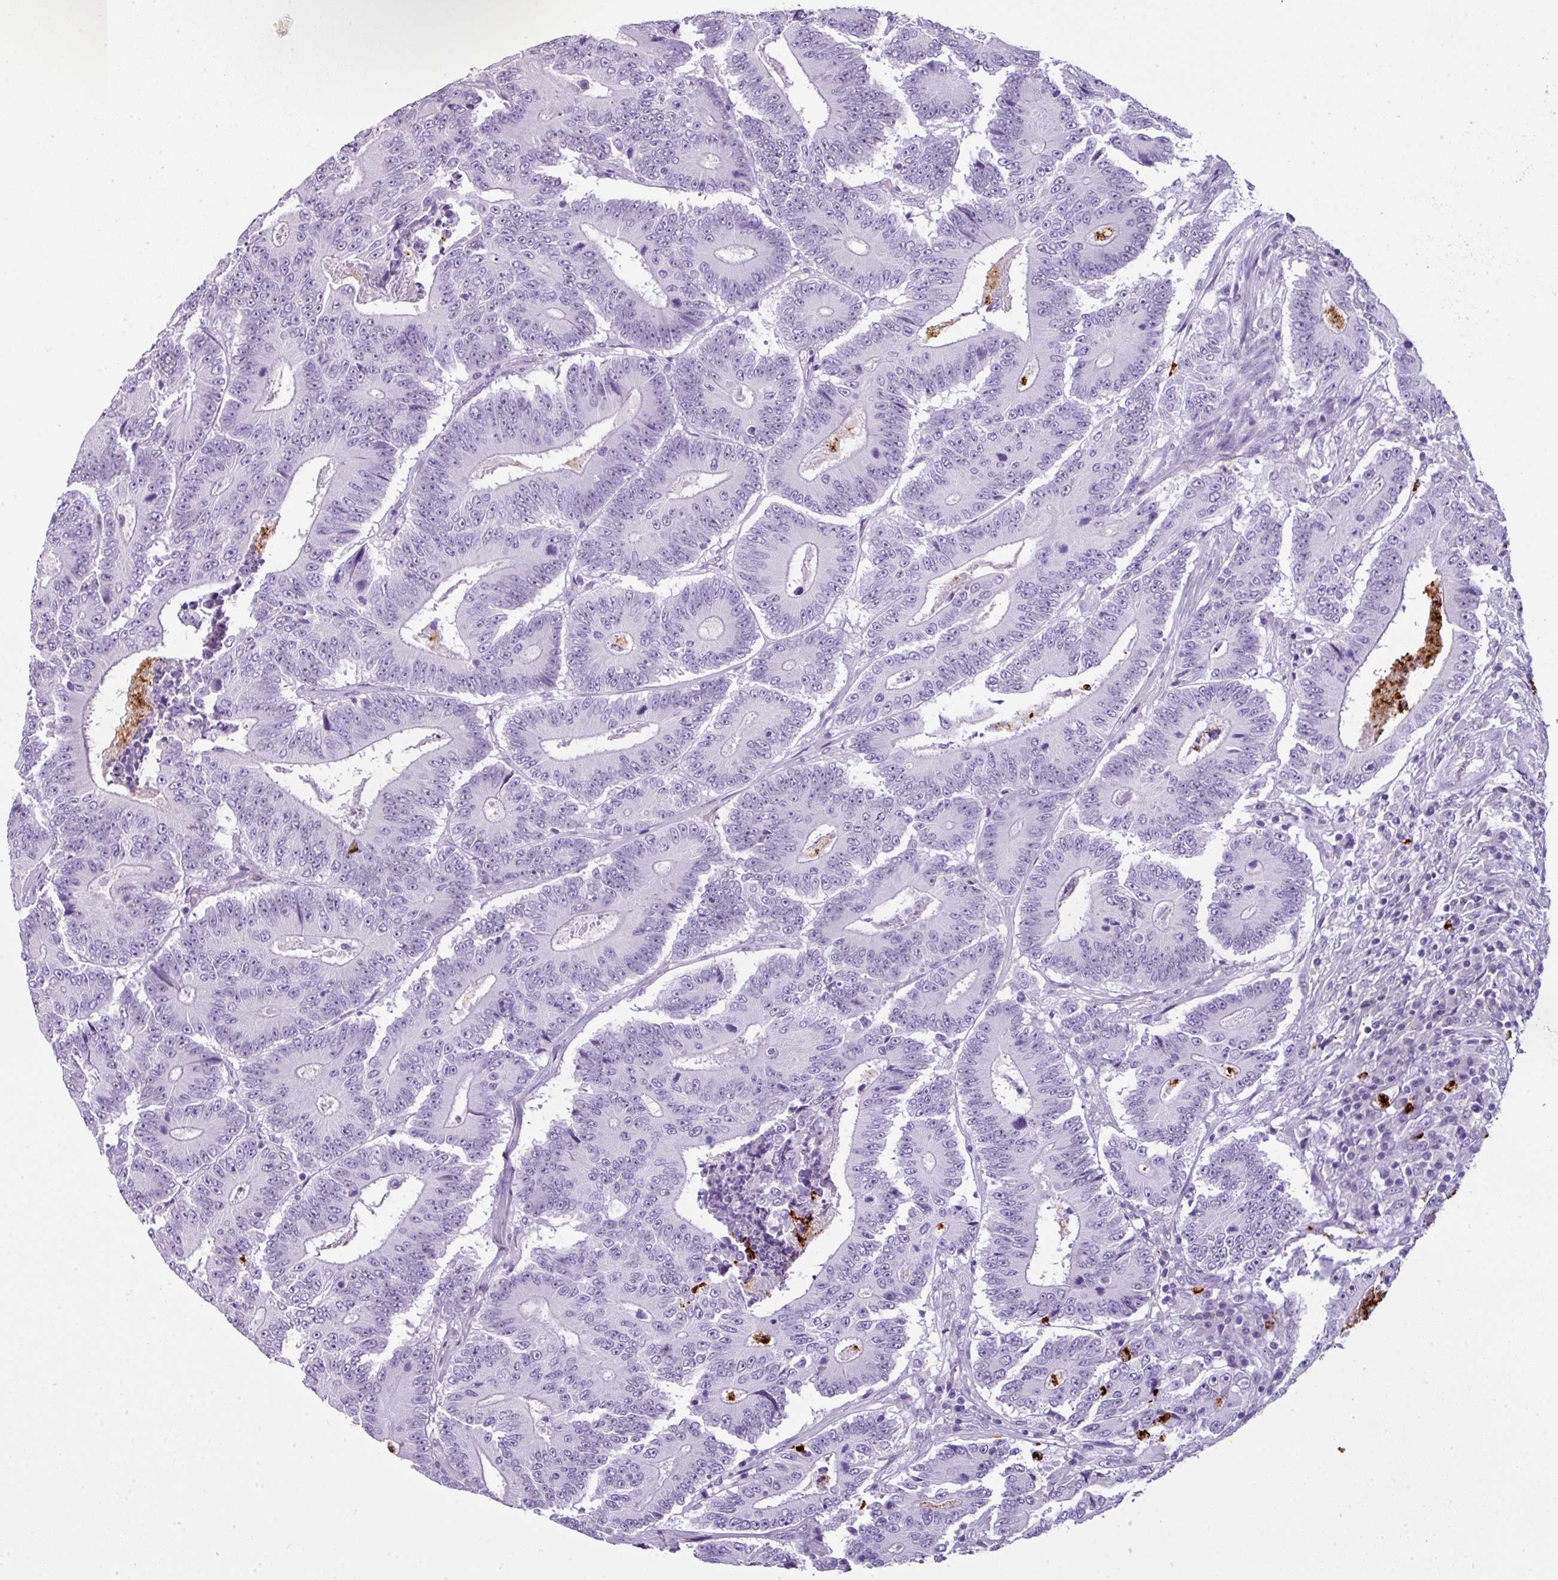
{"staining": {"intensity": "negative", "quantity": "none", "location": "none"}, "tissue": "colorectal cancer", "cell_type": "Tumor cells", "image_type": "cancer", "snomed": [{"axis": "morphology", "description": "Adenocarcinoma, NOS"}, {"axis": "topography", "description": "Colon"}], "caption": "An immunohistochemistry micrograph of colorectal cancer is shown. There is no staining in tumor cells of colorectal cancer.", "gene": "CTSG", "patient": {"sex": "male", "age": 83}}